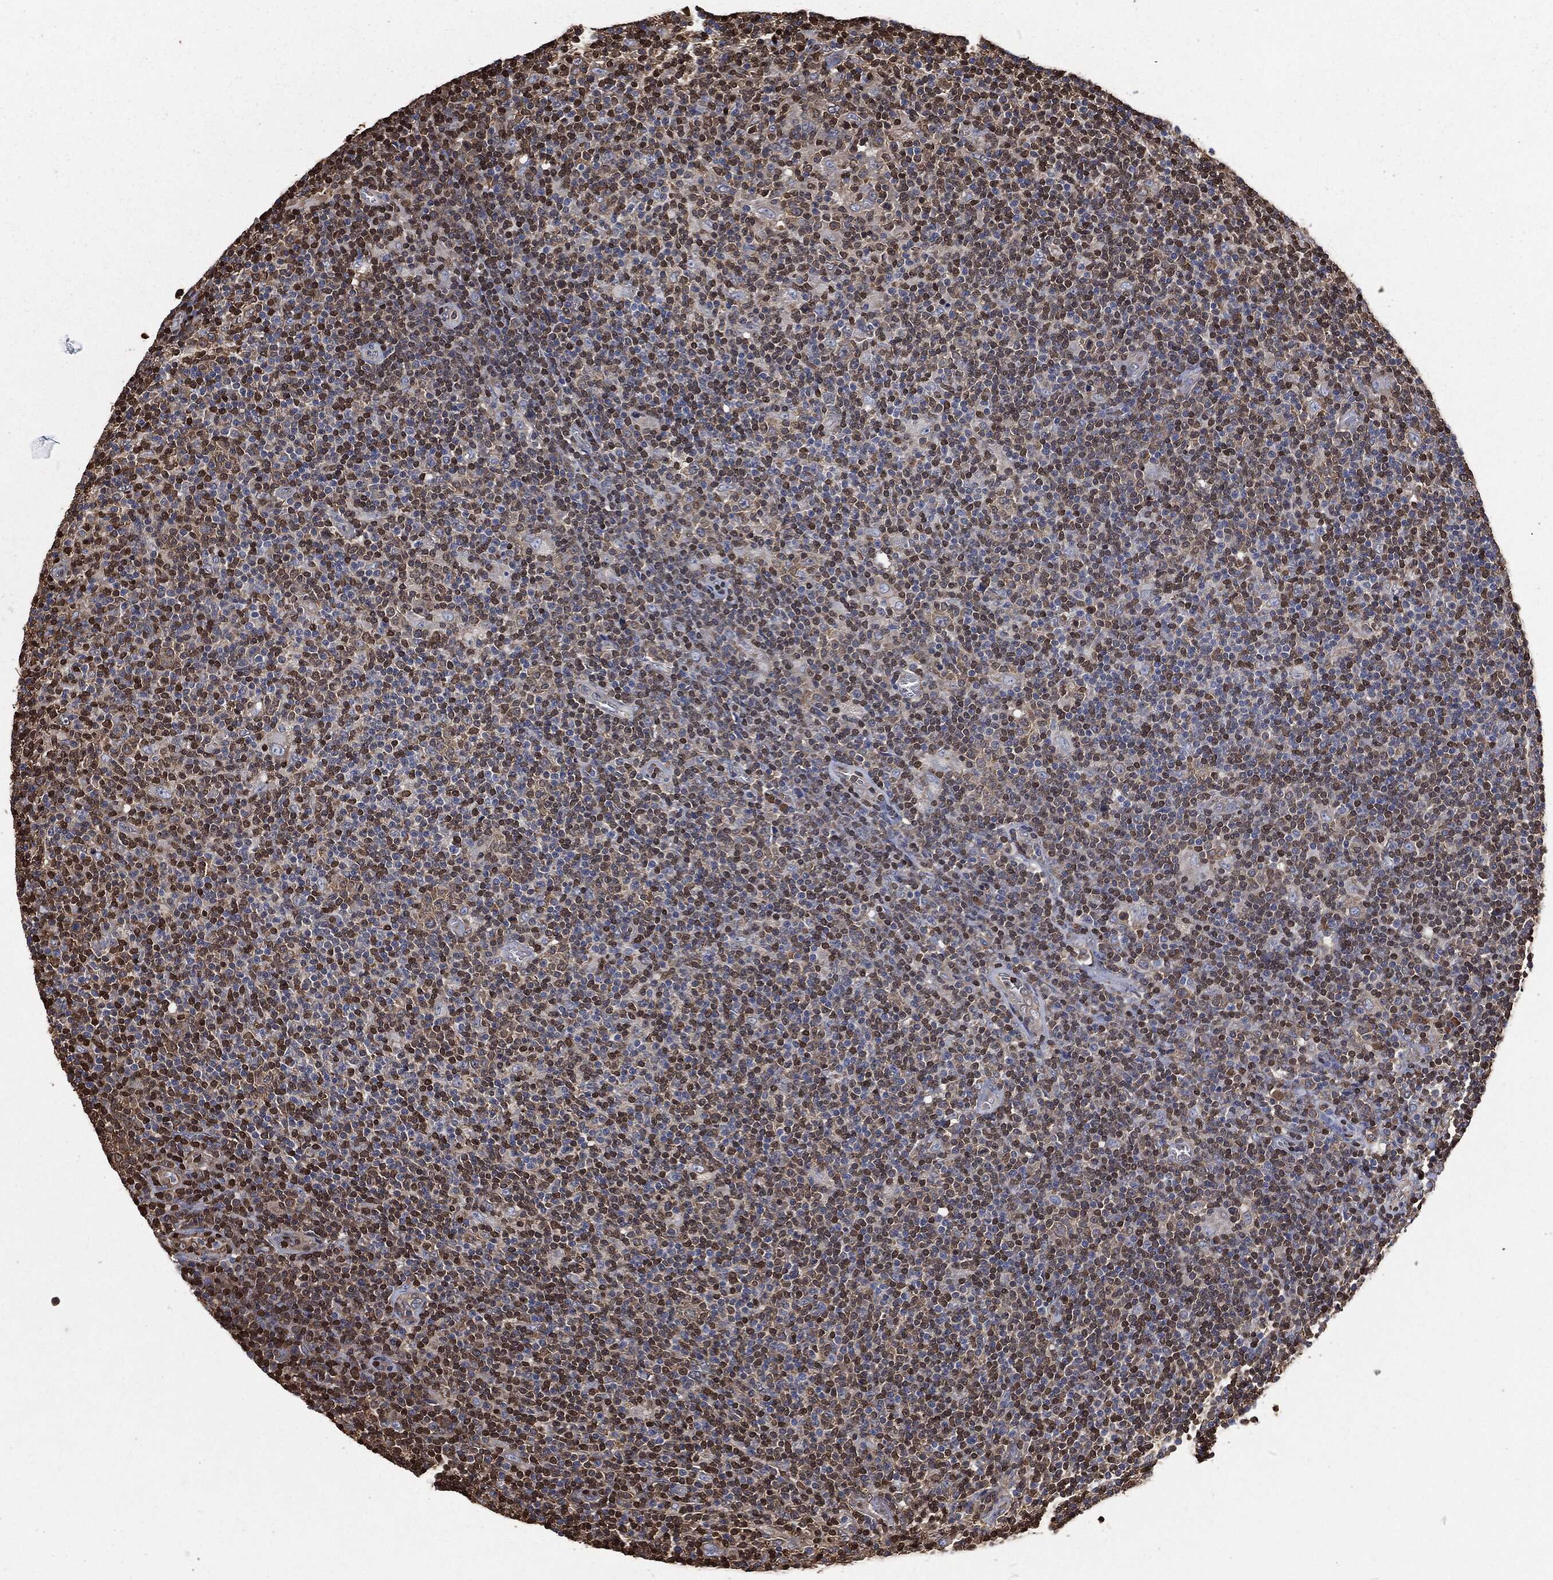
{"staining": {"intensity": "negative", "quantity": "none", "location": "none"}, "tissue": "lymphoma", "cell_type": "Tumor cells", "image_type": "cancer", "snomed": [{"axis": "morphology", "description": "Hodgkin's disease, NOS"}, {"axis": "topography", "description": "Lymph node"}], "caption": "Tumor cells show no significant protein expression in lymphoma.", "gene": "PRDX4", "patient": {"sex": "male", "age": 40}}